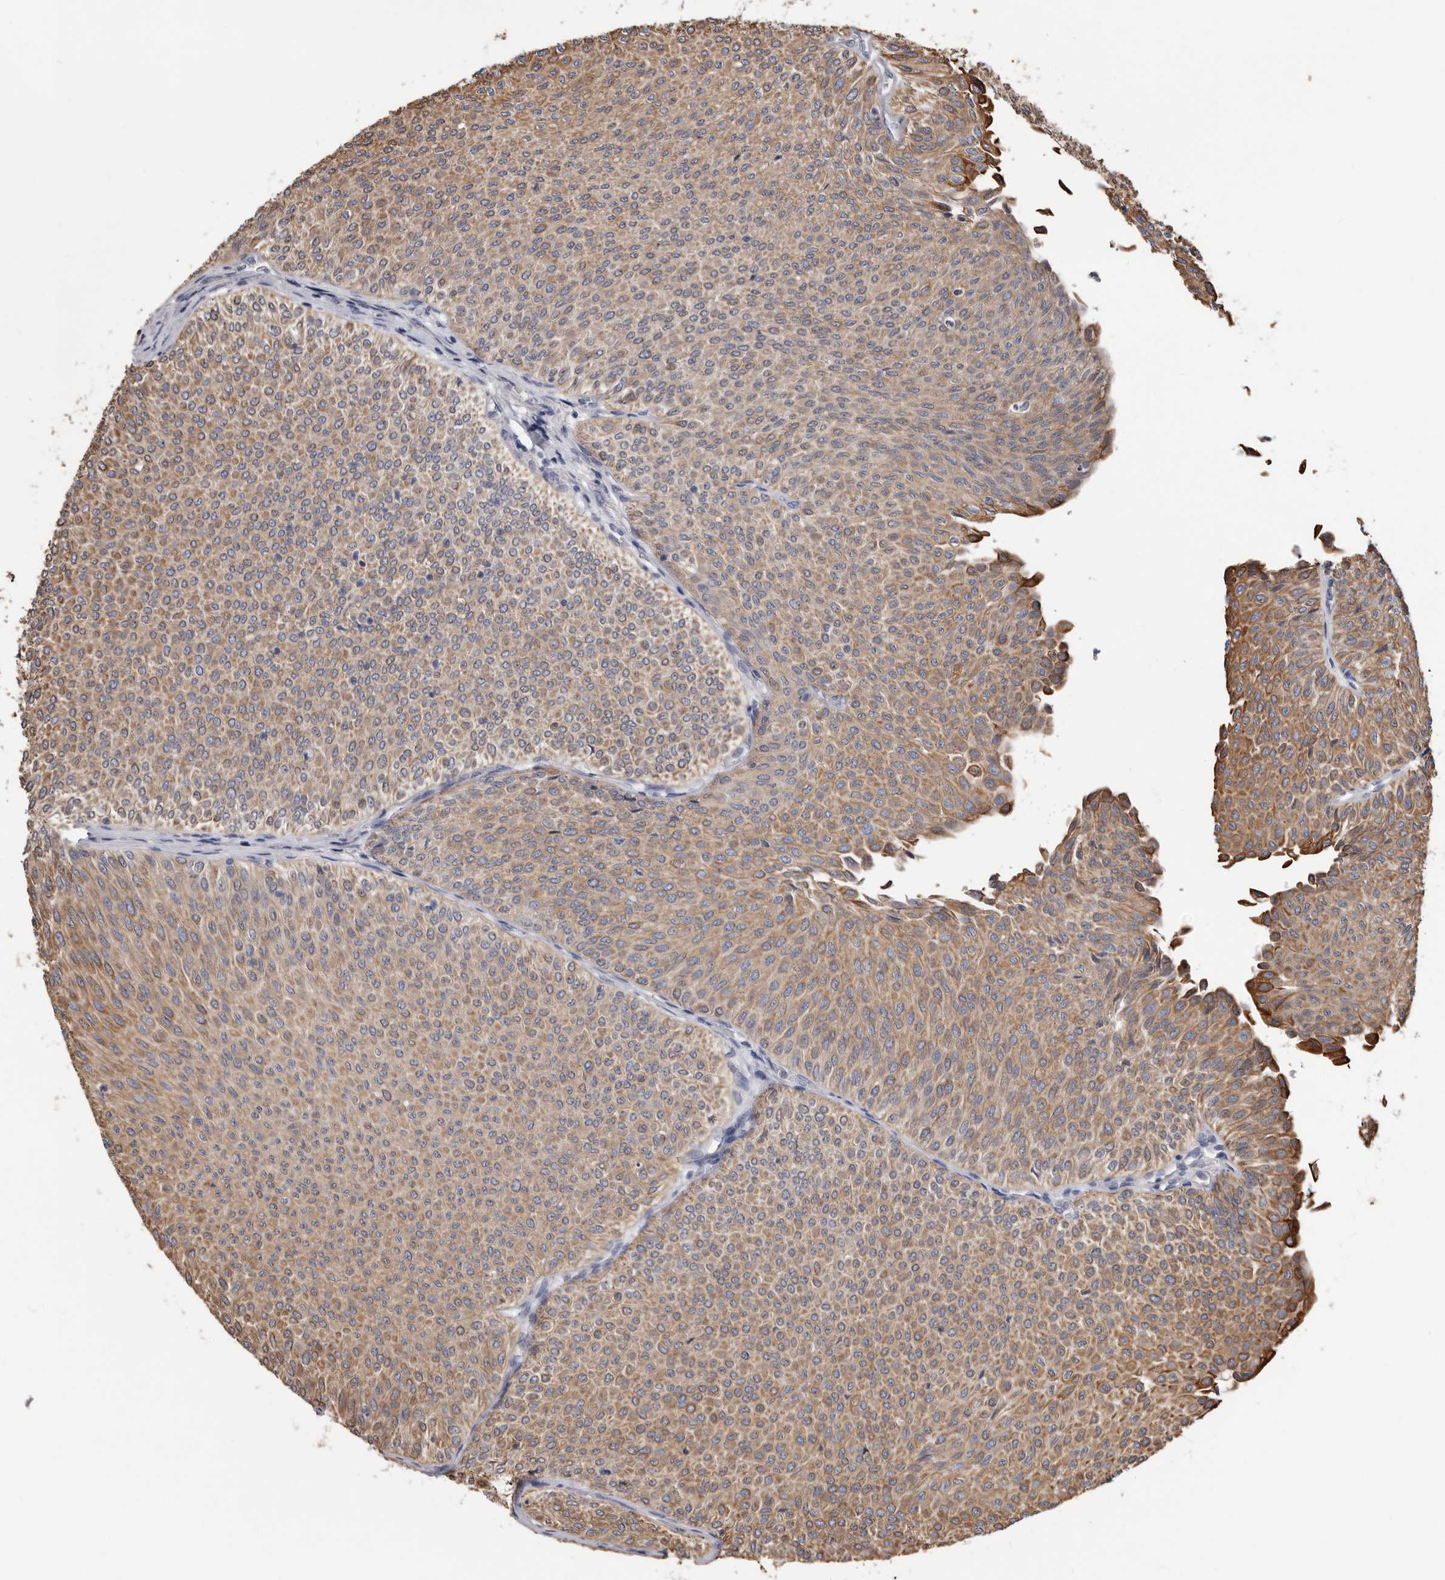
{"staining": {"intensity": "moderate", "quantity": ">75%", "location": "cytoplasmic/membranous"}, "tissue": "urothelial cancer", "cell_type": "Tumor cells", "image_type": "cancer", "snomed": [{"axis": "morphology", "description": "Urothelial carcinoma, Low grade"}, {"axis": "topography", "description": "Urinary bladder"}], "caption": "This is an image of immunohistochemistry staining of urothelial cancer, which shows moderate positivity in the cytoplasmic/membranous of tumor cells.", "gene": "MRPL18", "patient": {"sex": "male", "age": 78}}